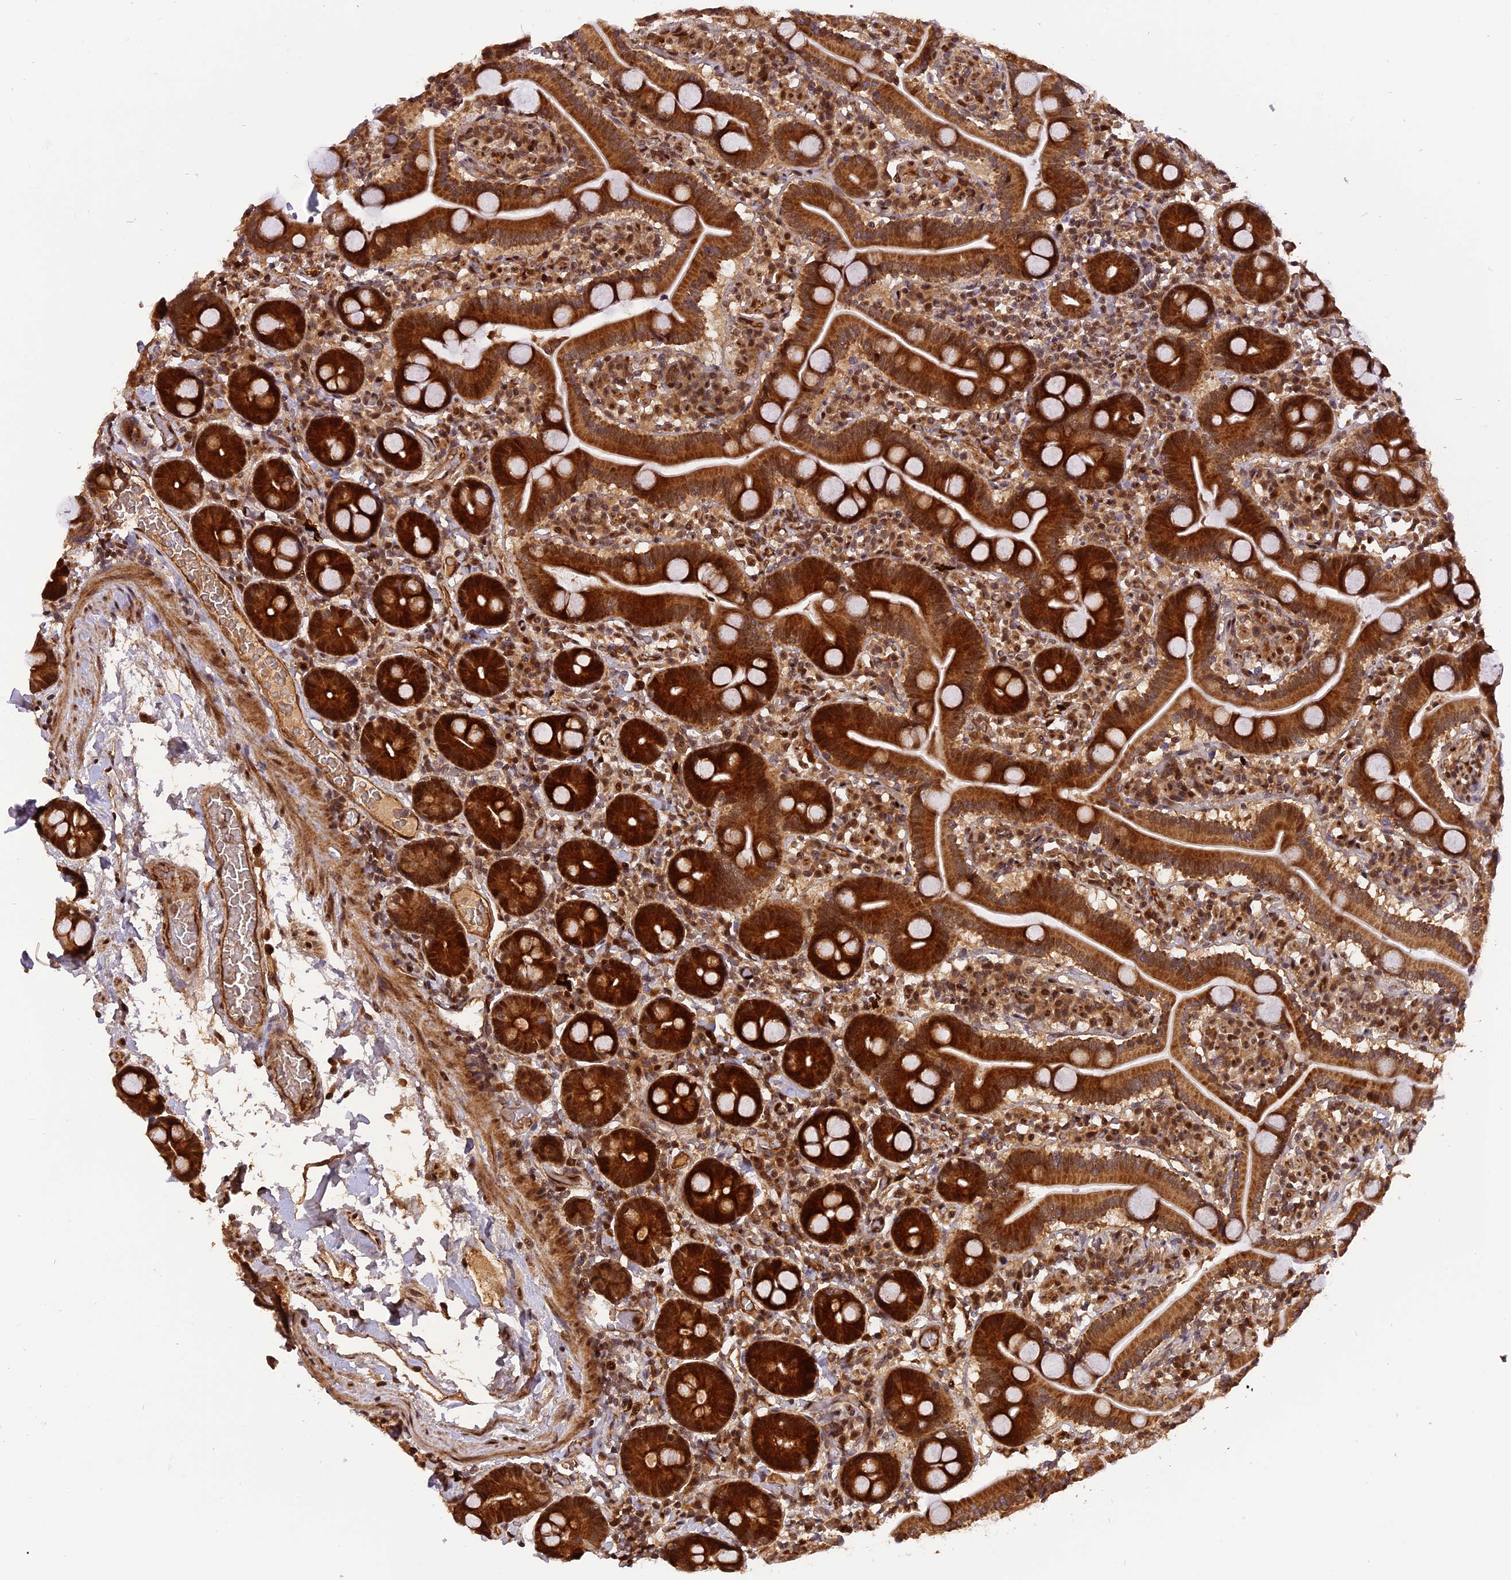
{"staining": {"intensity": "strong", "quantity": ">75%", "location": "cytoplasmic/membranous,nuclear"}, "tissue": "duodenum", "cell_type": "Glandular cells", "image_type": "normal", "snomed": [{"axis": "morphology", "description": "Normal tissue, NOS"}, {"axis": "topography", "description": "Duodenum"}], "caption": "Protein staining exhibits strong cytoplasmic/membranous,nuclear positivity in about >75% of glandular cells in unremarkable duodenum. (brown staining indicates protein expression, while blue staining denotes nuclei).", "gene": "MICALL1", "patient": {"sex": "male", "age": 55}}